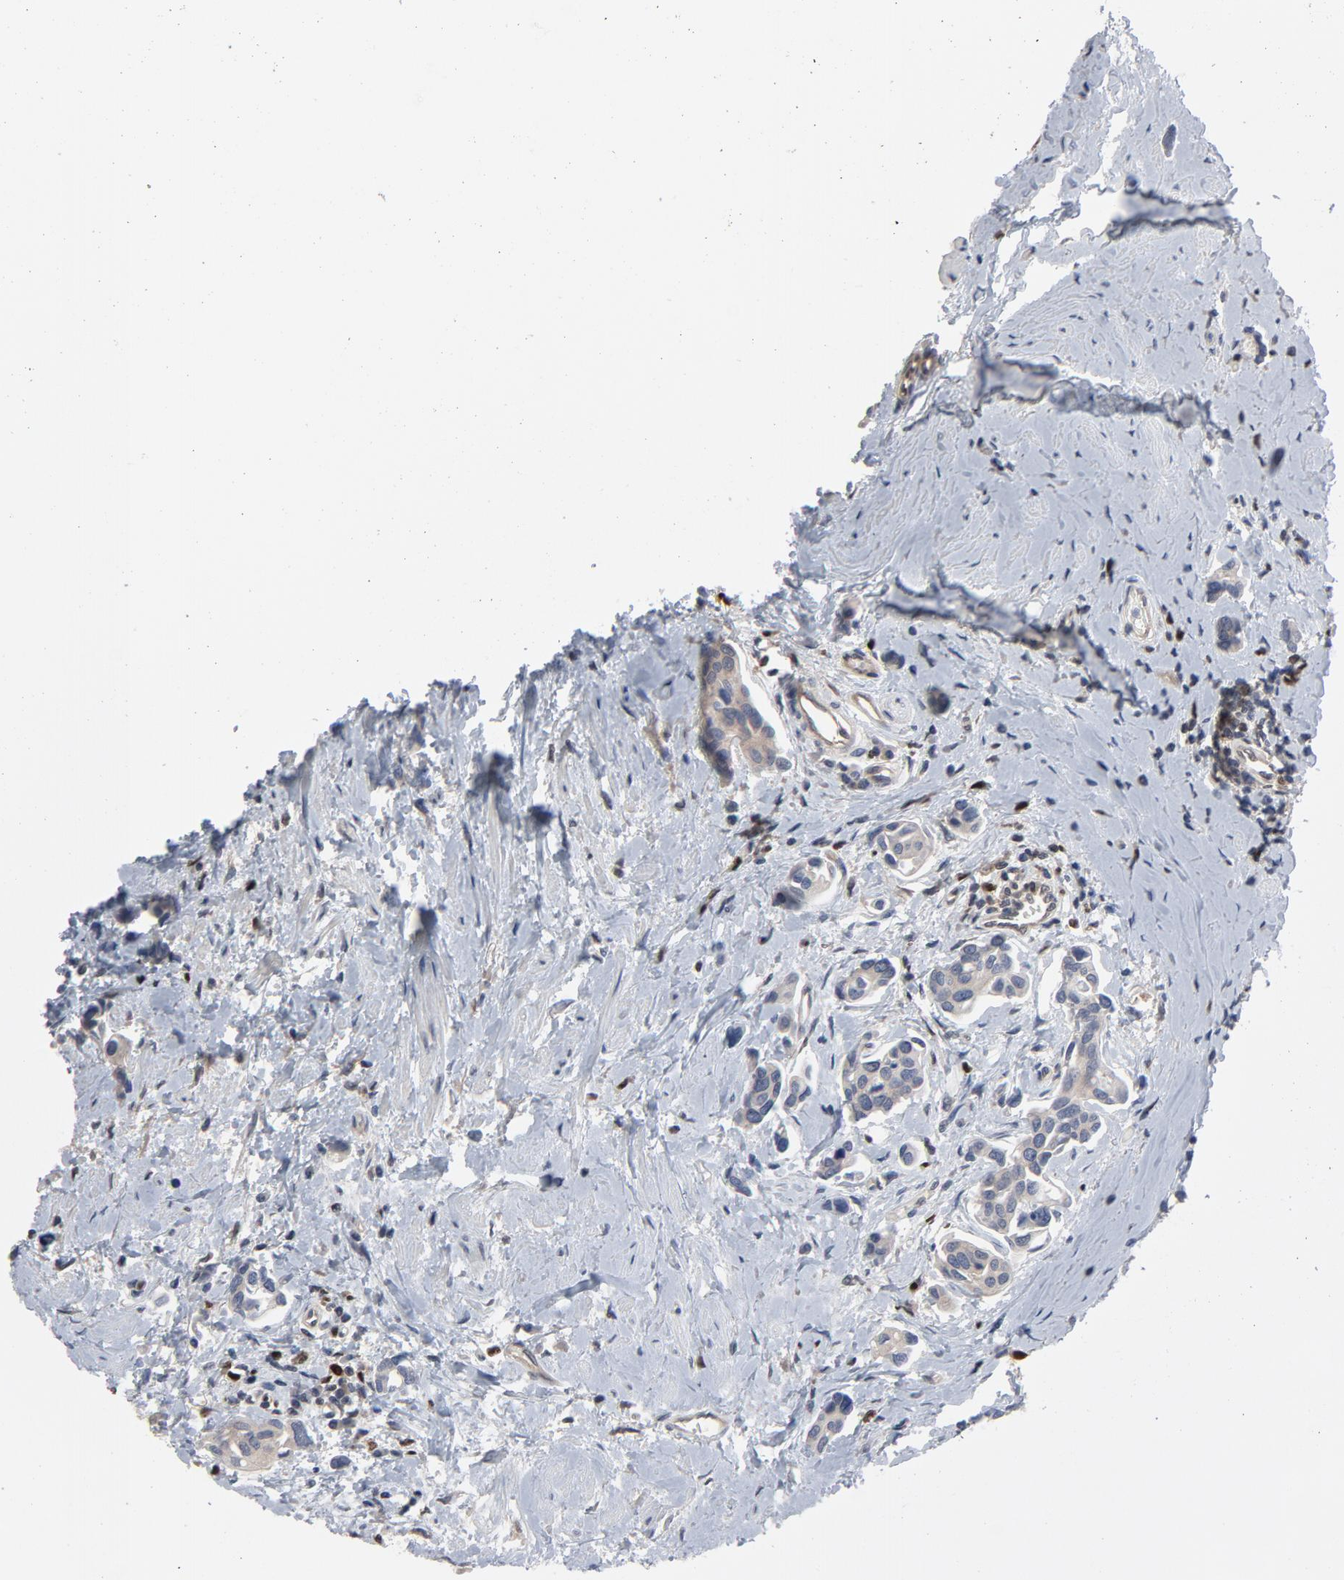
{"staining": {"intensity": "negative", "quantity": "none", "location": "none"}, "tissue": "urothelial cancer", "cell_type": "Tumor cells", "image_type": "cancer", "snomed": [{"axis": "morphology", "description": "Urothelial carcinoma, High grade"}, {"axis": "topography", "description": "Urinary bladder"}], "caption": "There is no significant staining in tumor cells of urothelial cancer.", "gene": "NFKB1", "patient": {"sex": "male", "age": 78}}